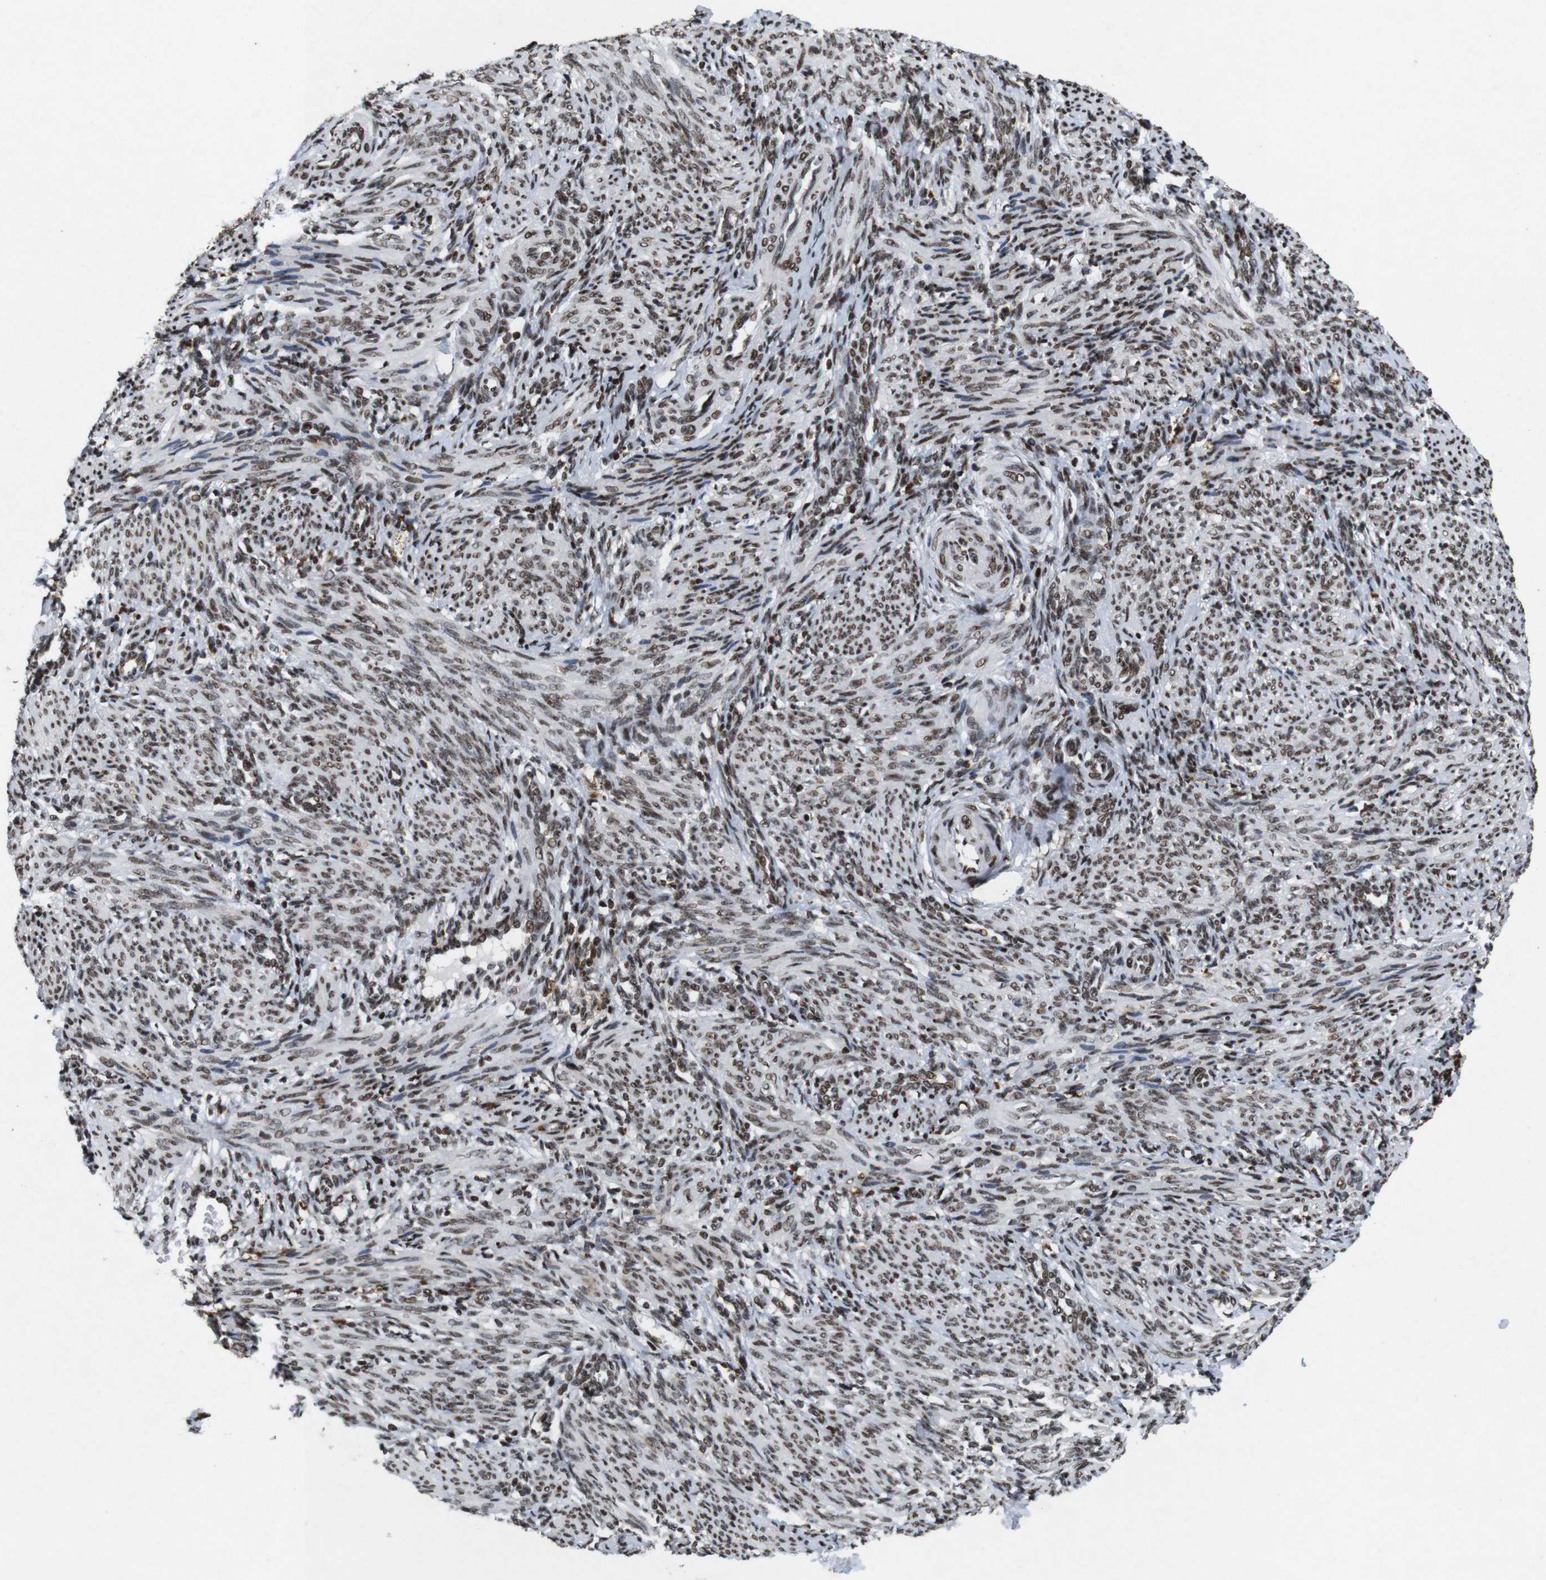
{"staining": {"intensity": "moderate", "quantity": ">75%", "location": "nuclear"}, "tissue": "smooth muscle", "cell_type": "Smooth muscle cells", "image_type": "normal", "snomed": [{"axis": "morphology", "description": "Normal tissue, NOS"}, {"axis": "topography", "description": "Endometrium"}], "caption": "The micrograph demonstrates immunohistochemical staining of unremarkable smooth muscle. There is moderate nuclear expression is present in approximately >75% of smooth muscle cells.", "gene": "MAGEH1", "patient": {"sex": "female", "age": 33}}